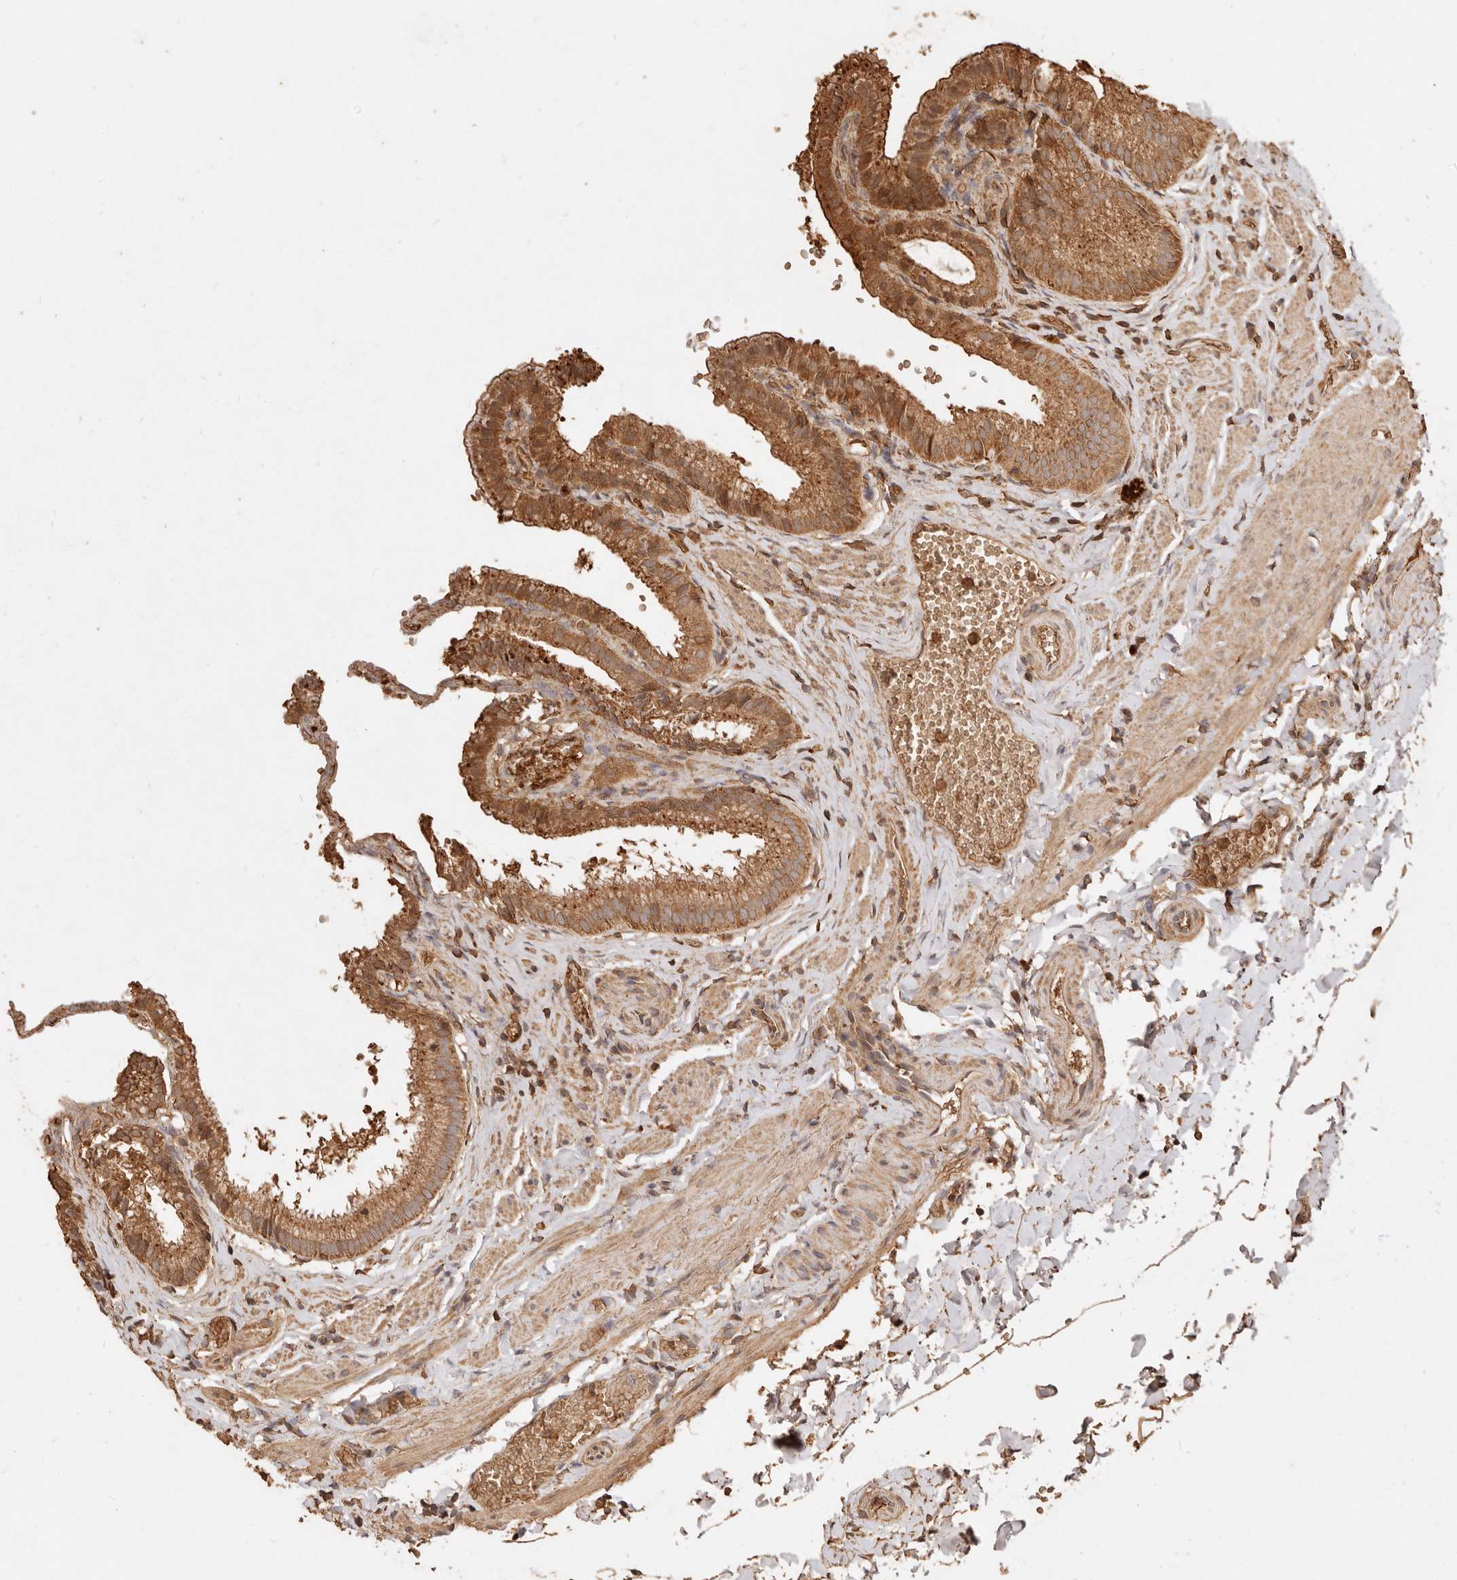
{"staining": {"intensity": "moderate", "quantity": ">75%", "location": "cytoplasmic/membranous"}, "tissue": "gallbladder", "cell_type": "Glandular cells", "image_type": "normal", "snomed": [{"axis": "morphology", "description": "Normal tissue, NOS"}, {"axis": "topography", "description": "Gallbladder"}], "caption": "Glandular cells demonstrate medium levels of moderate cytoplasmic/membranous positivity in about >75% of cells in normal human gallbladder.", "gene": "FAM180B", "patient": {"sex": "male", "age": 38}}